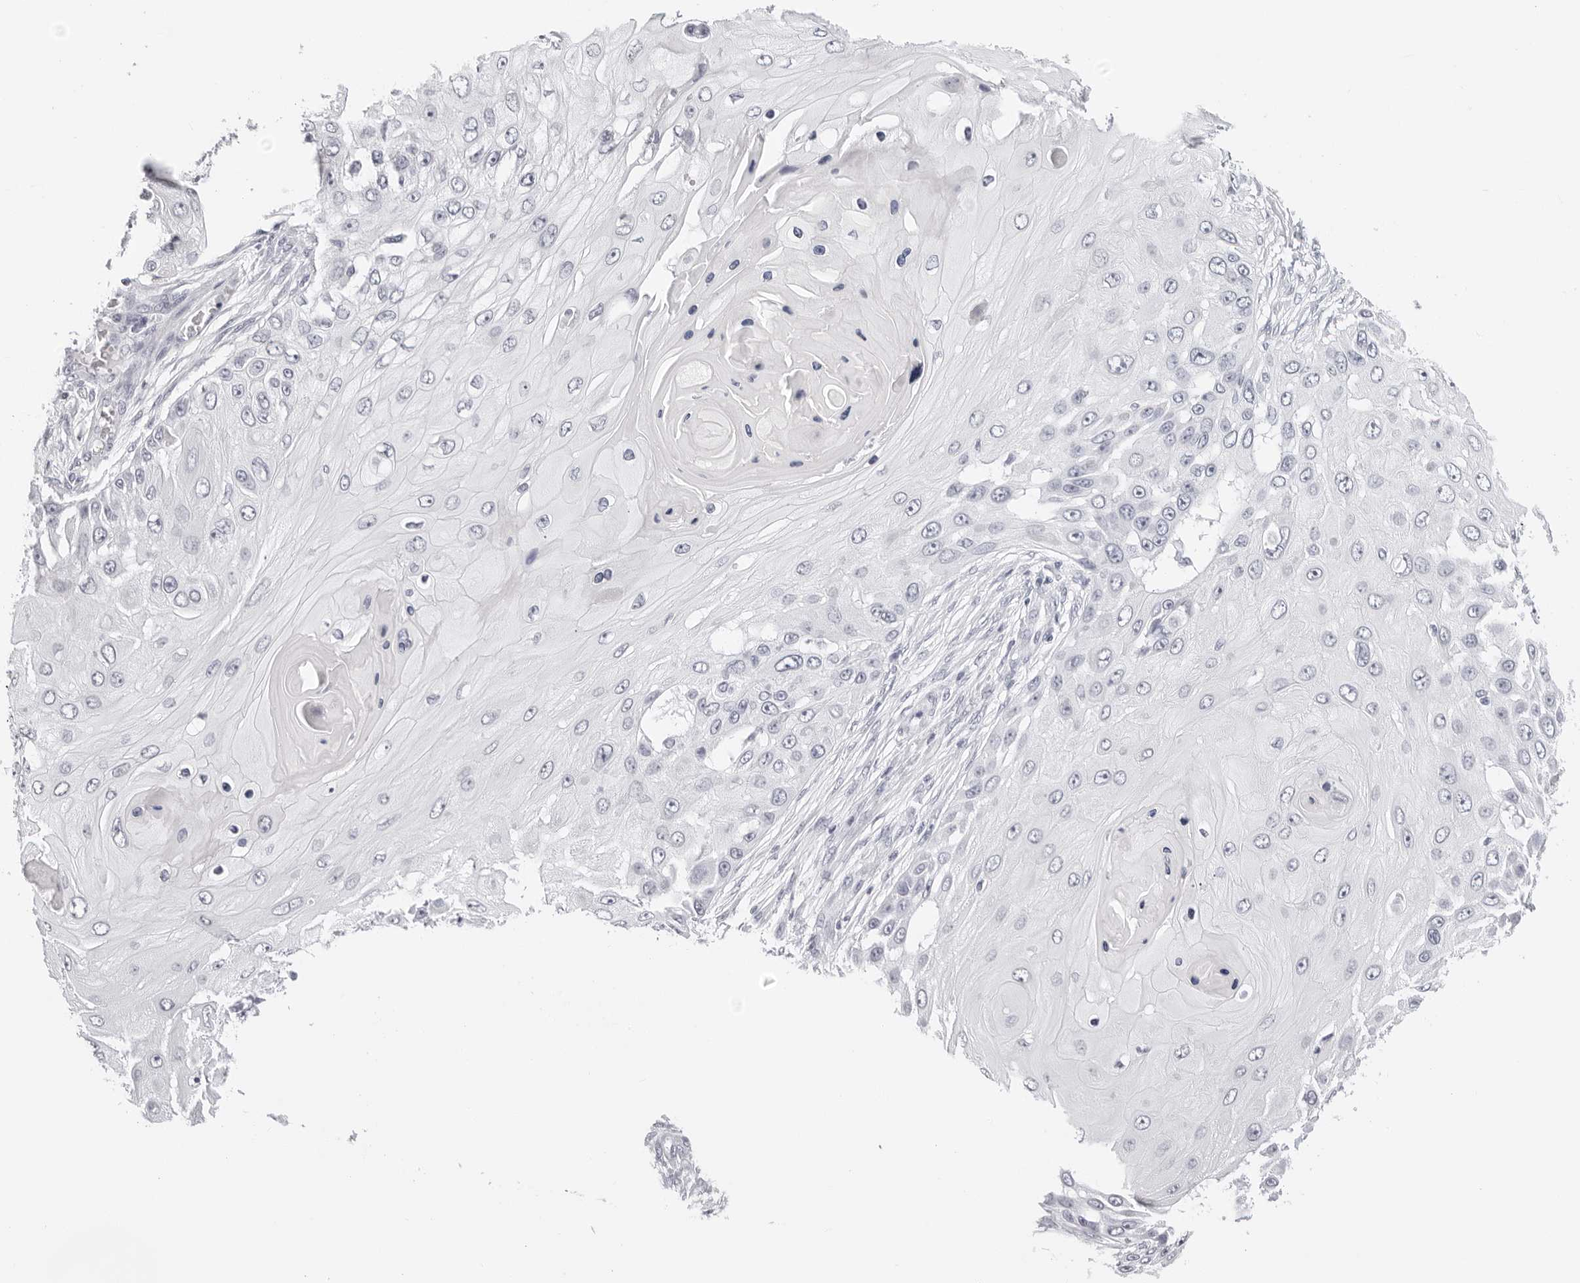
{"staining": {"intensity": "negative", "quantity": "none", "location": "none"}, "tissue": "skin cancer", "cell_type": "Tumor cells", "image_type": "cancer", "snomed": [{"axis": "morphology", "description": "Squamous cell carcinoma, NOS"}, {"axis": "topography", "description": "Skin"}], "caption": "Skin squamous cell carcinoma stained for a protein using IHC displays no expression tumor cells.", "gene": "AGMAT", "patient": {"sex": "female", "age": 44}}